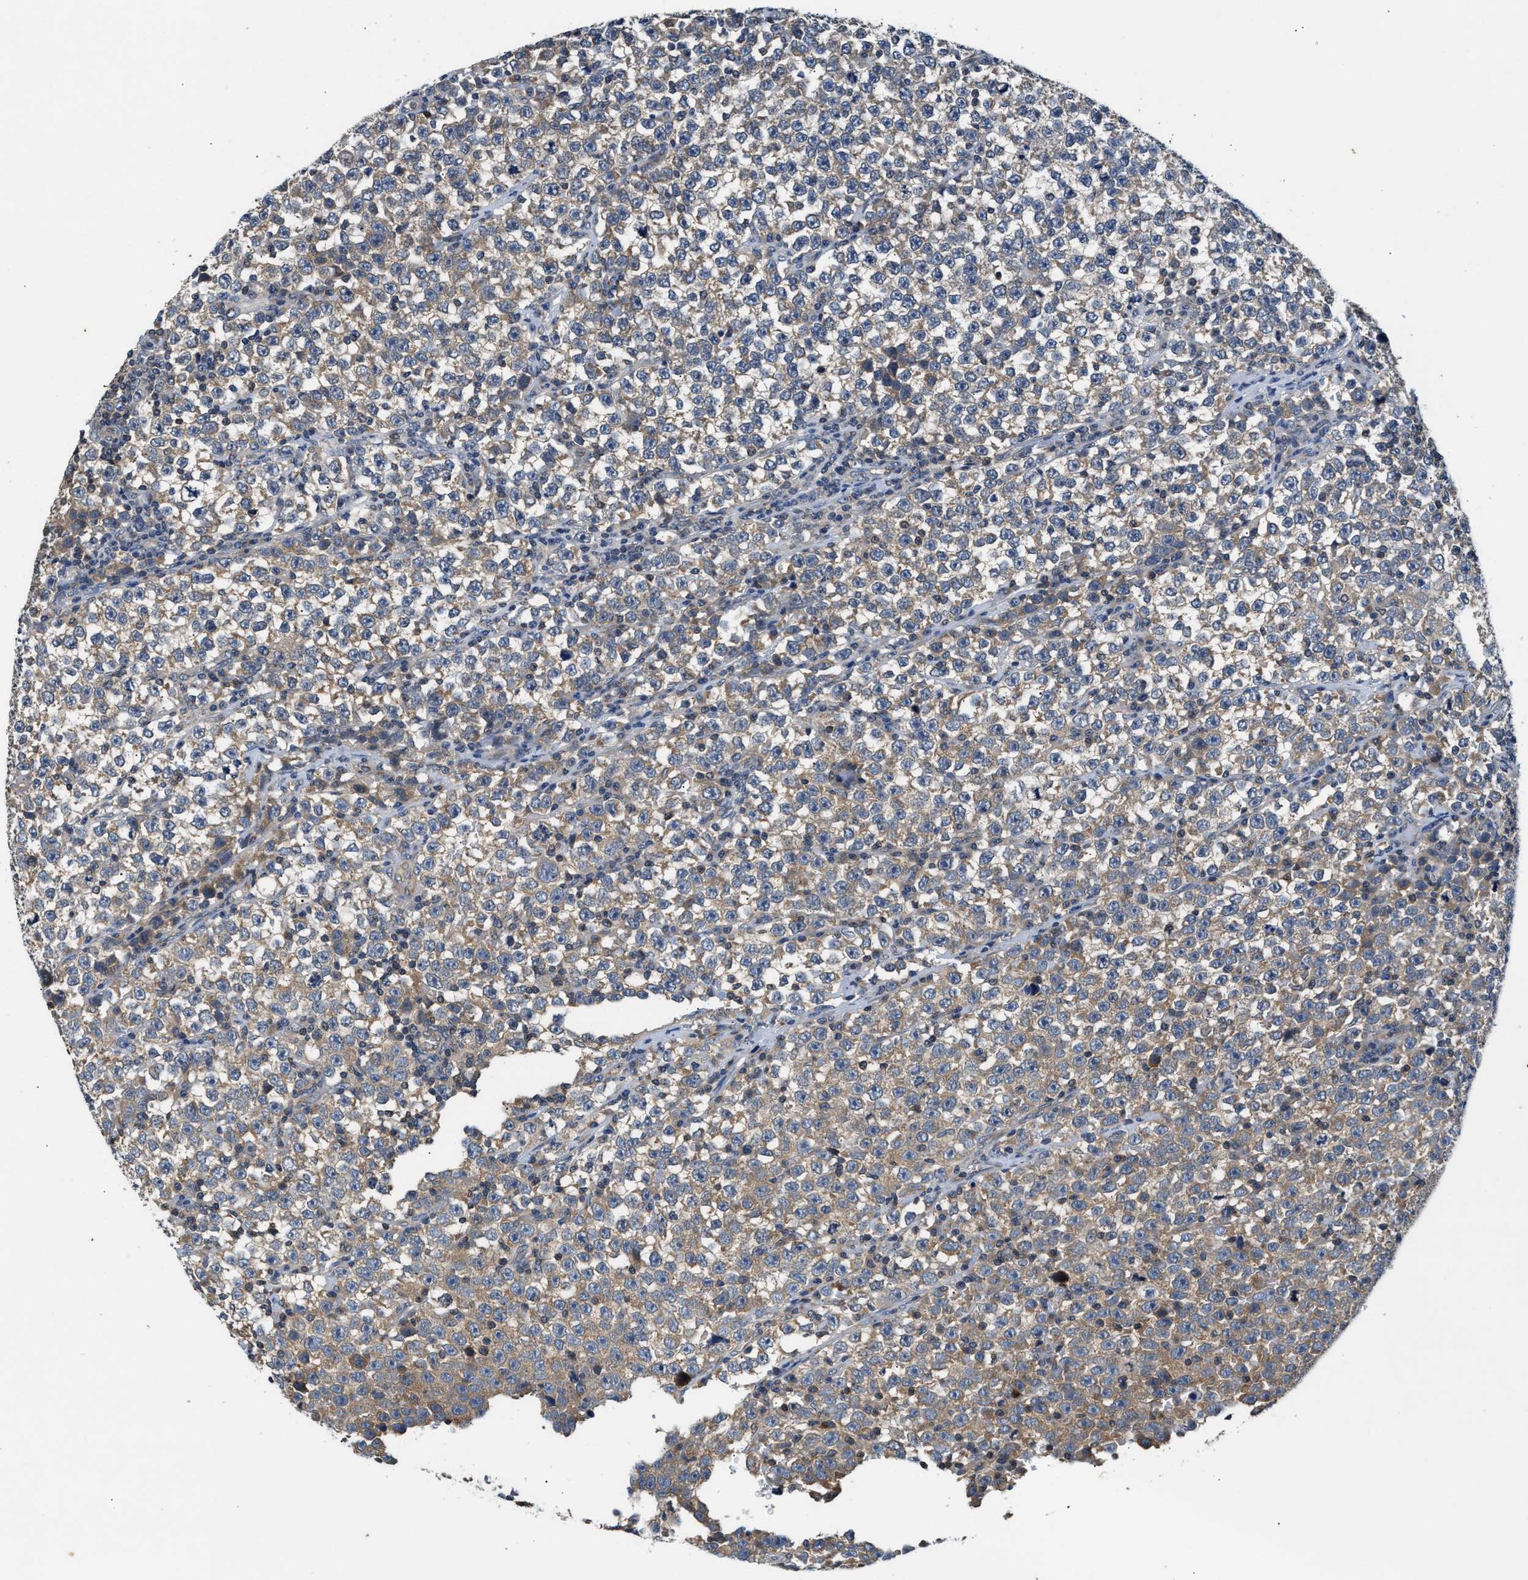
{"staining": {"intensity": "weak", "quantity": "25%-75%", "location": "cytoplasmic/membranous"}, "tissue": "testis cancer", "cell_type": "Tumor cells", "image_type": "cancer", "snomed": [{"axis": "morphology", "description": "Seminoma, NOS"}, {"axis": "topography", "description": "Testis"}], "caption": "Immunohistochemistry (IHC) image of human seminoma (testis) stained for a protein (brown), which exhibits low levels of weak cytoplasmic/membranous expression in approximately 25%-75% of tumor cells.", "gene": "CHUK", "patient": {"sex": "male", "age": 43}}